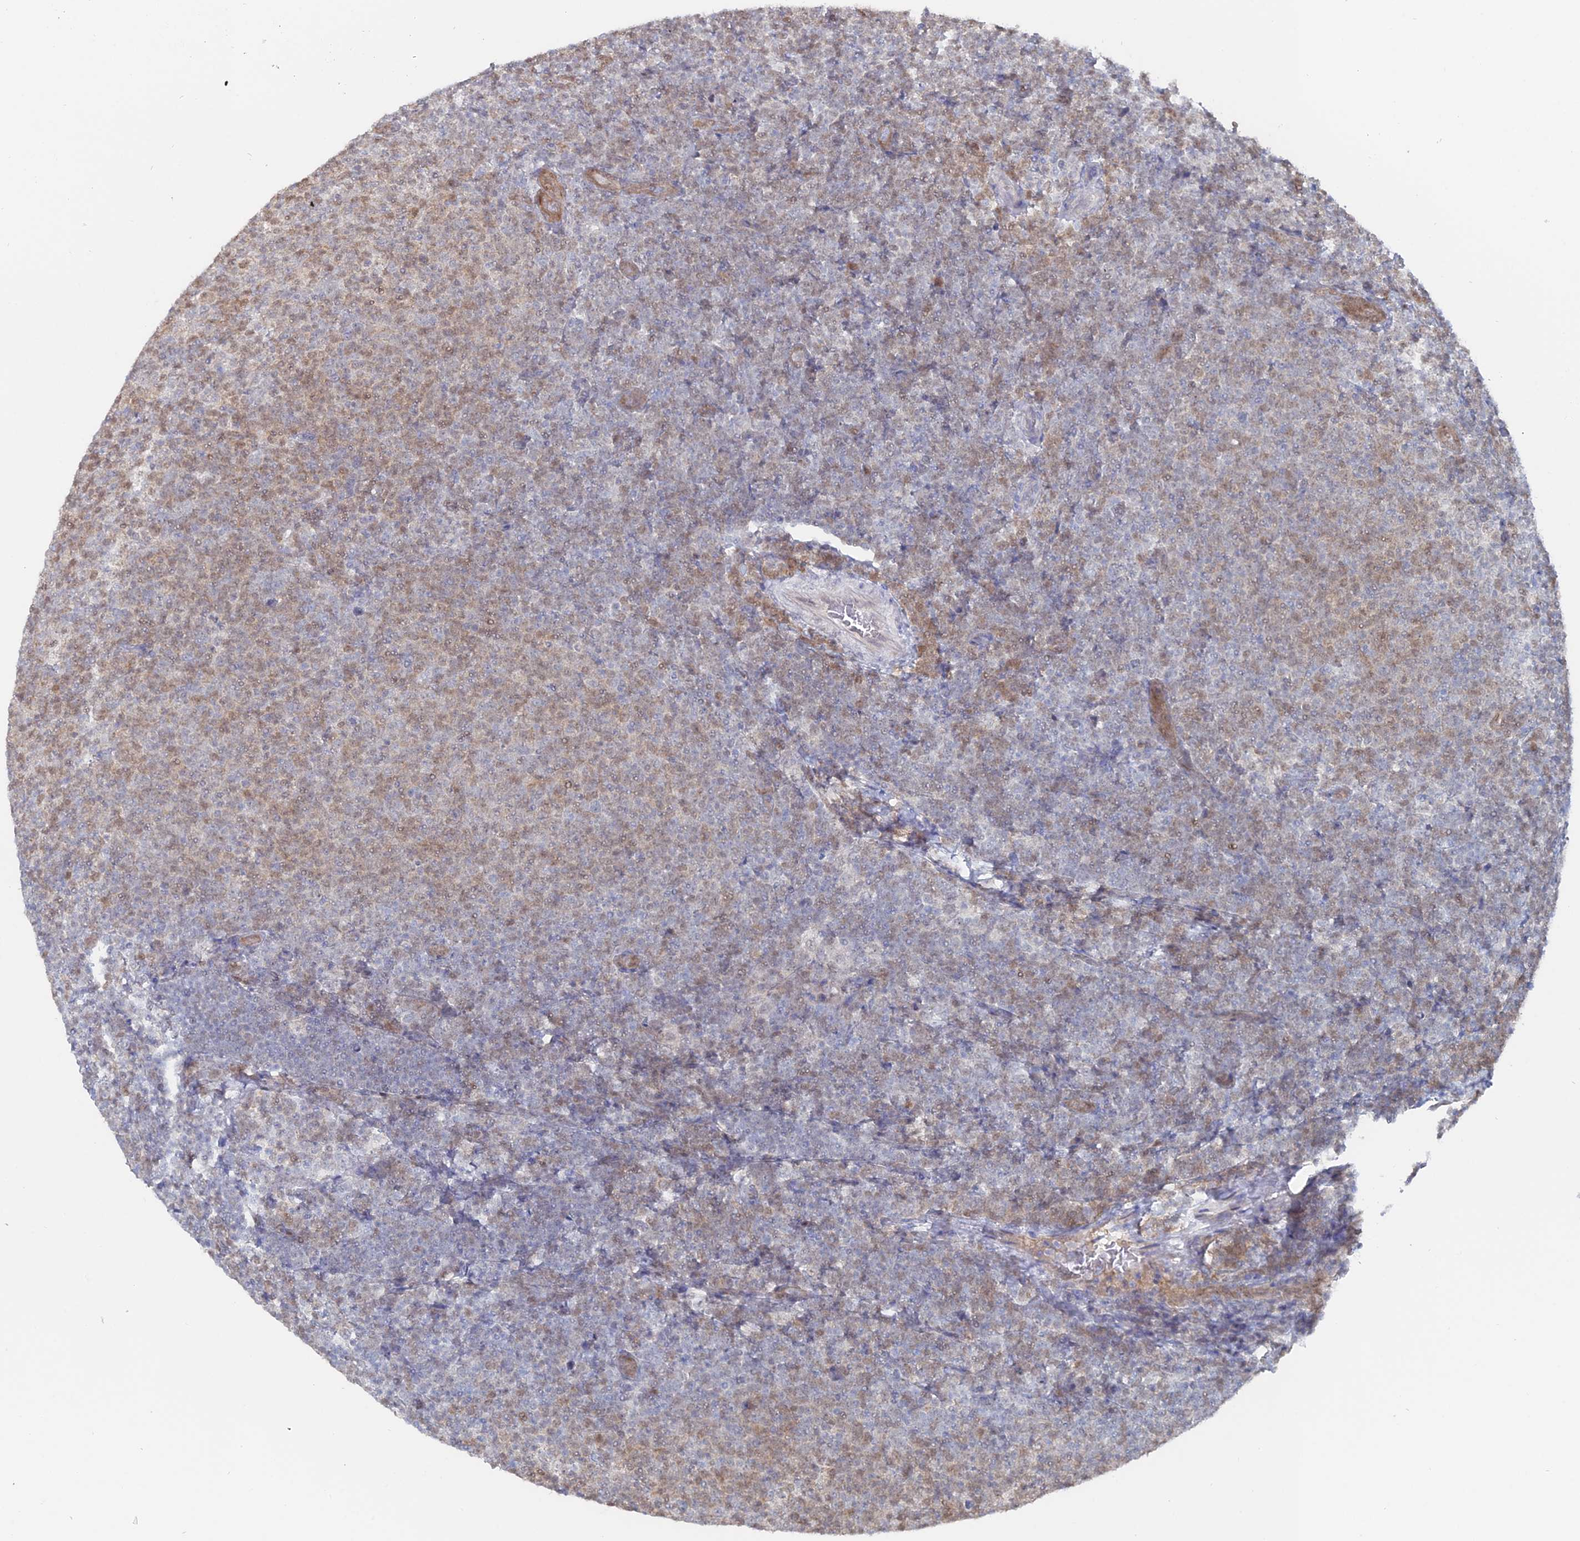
{"staining": {"intensity": "moderate", "quantity": "25%-75%", "location": "nuclear"}, "tissue": "lymphoma", "cell_type": "Tumor cells", "image_type": "cancer", "snomed": [{"axis": "morphology", "description": "Malignant lymphoma, non-Hodgkin's type, Low grade"}, {"axis": "topography", "description": "Lymph node"}], "caption": "Immunohistochemistry (DAB (3,3'-diaminobenzidine)) staining of human lymphoma reveals moderate nuclear protein positivity in approximately 25%-75% of tumor cells.", "gene": "THAP4", "patient": {"sex": "male", "age": 66}}